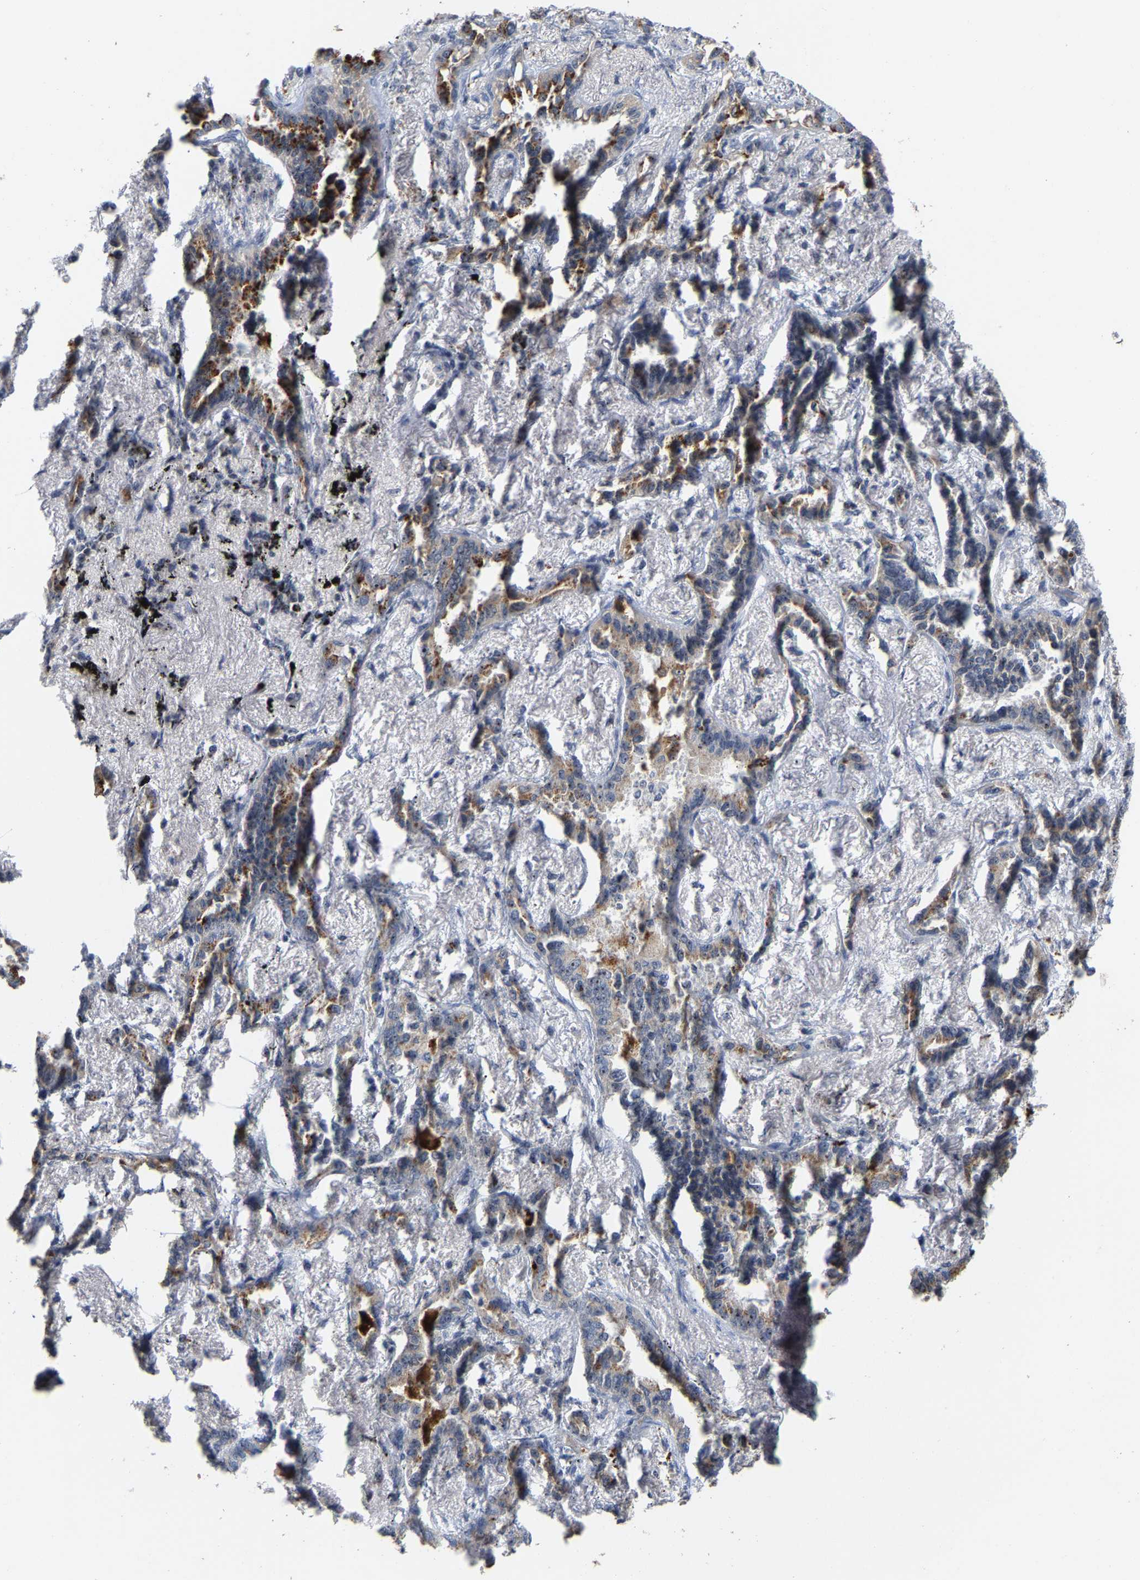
{"staining": {"intensity": "moderate", "quantity": "25%-75%", "location": "cytoplasmic/membranous"}, "tissue": "lung cancer", "cell_type": "Tumor cells", "image_type": "cancer", "snomed": [{"axis": "morphology", "description": "Adenocarcinoma, NOS"}, {"axis": "topography", "description": "Lung"}], "caption": "This is an image of IHC staining of lung adenocarcinoma, which shows moderate staining in the cytoplasmic/membranous of tumor cells.", "gene": "NOP58", "patient": {"sex": "male", "age": 59}}